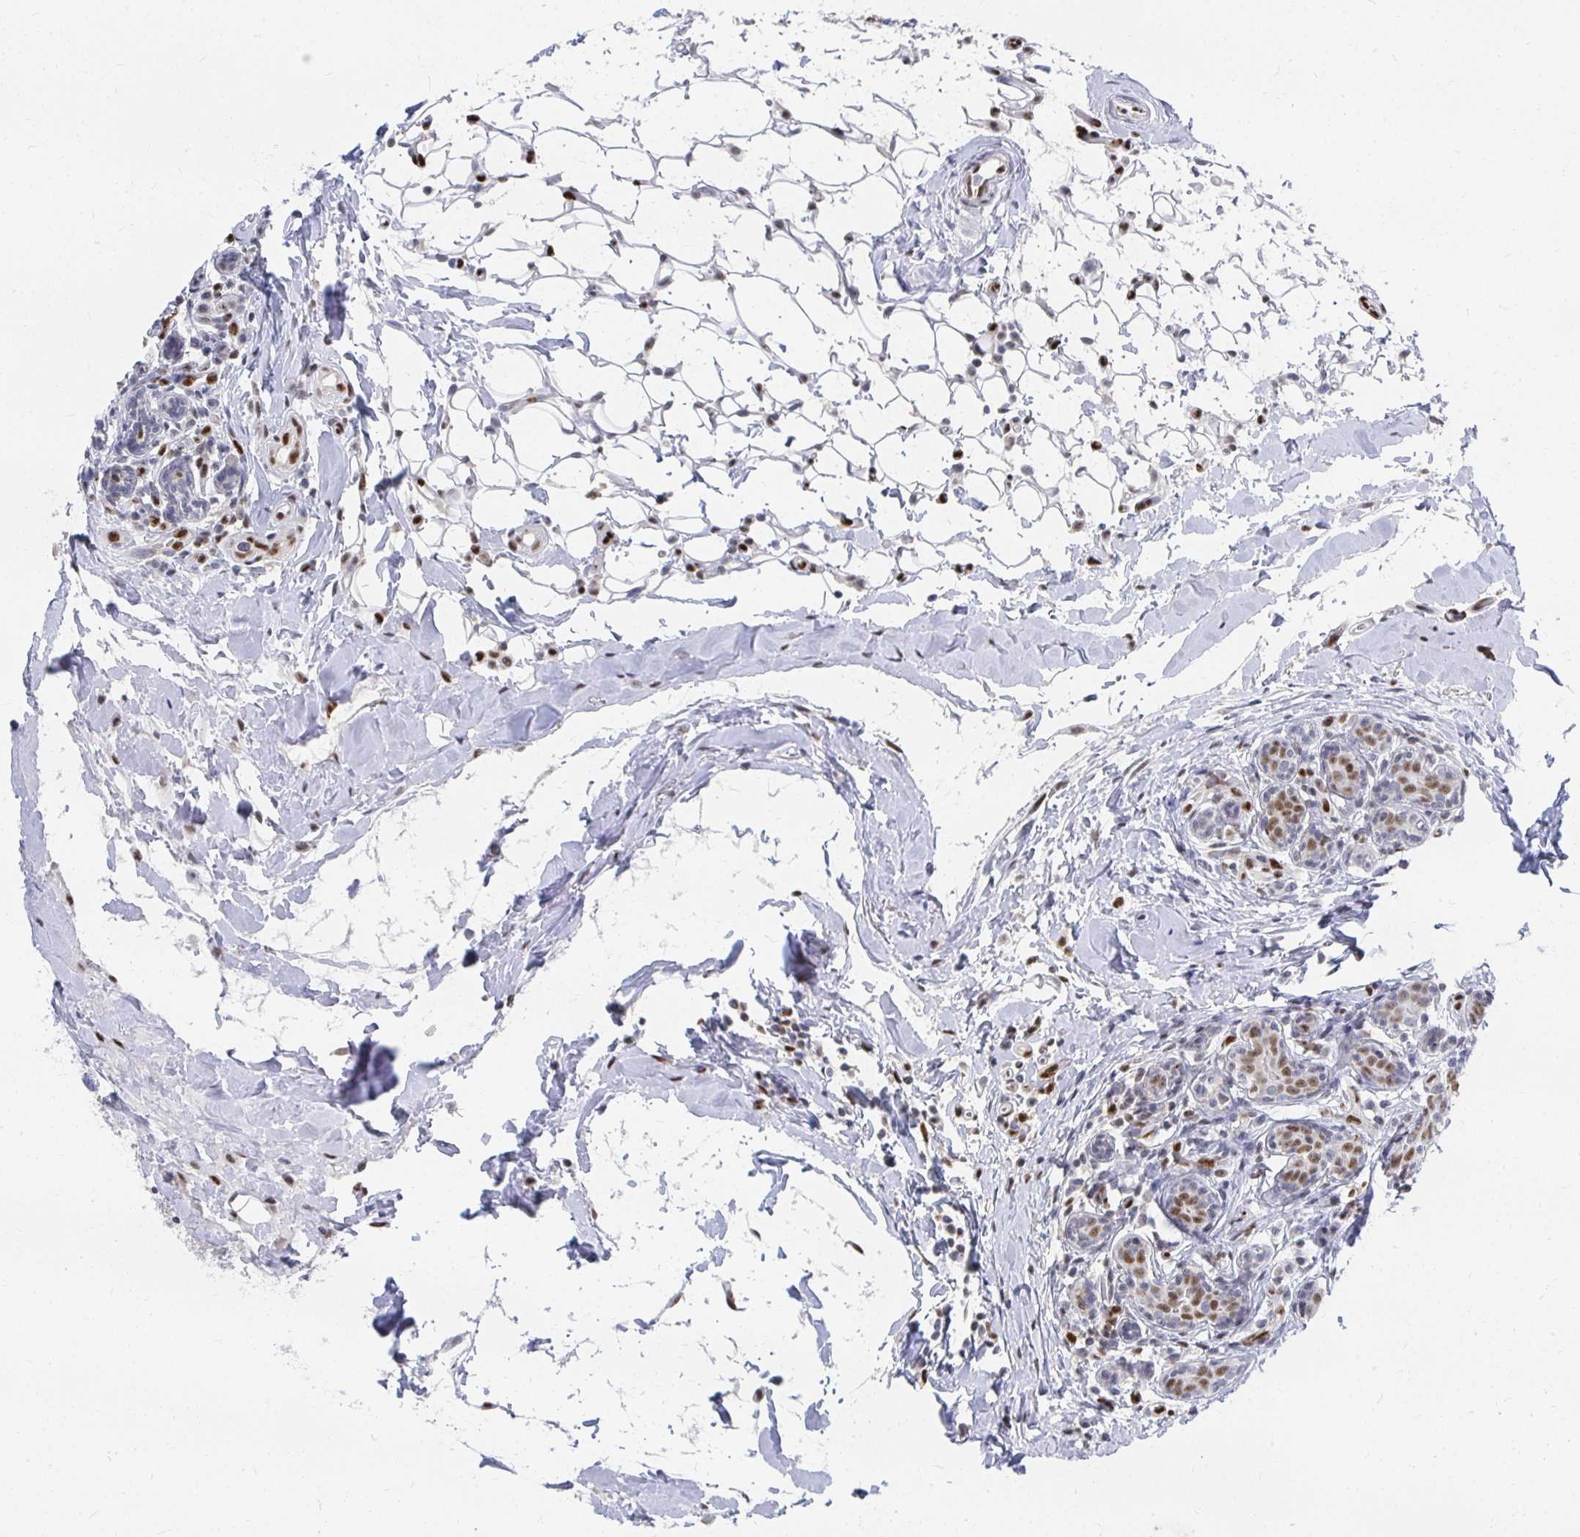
{"staining": {"intensity": "moderate", "quantity": "25%-75%", "location": "nuclear"}, "tissue": "breast cancer", "cell_type": "Tumor cells", "image_type": "cancer", "snomed": [{"axis": "morphology", "description": "Duct carcinoma"}, {"axis": "topography", "description": "Breast"}], "caption": "Human invasive ductal carcinoma (breast) stained for a protein (brown) demonstrates moderate nuclear positive staining in approximately 25%-75% of tumor cells.", "gene": "CLIC3", "patient": {"sex": "female", "age": 24}}